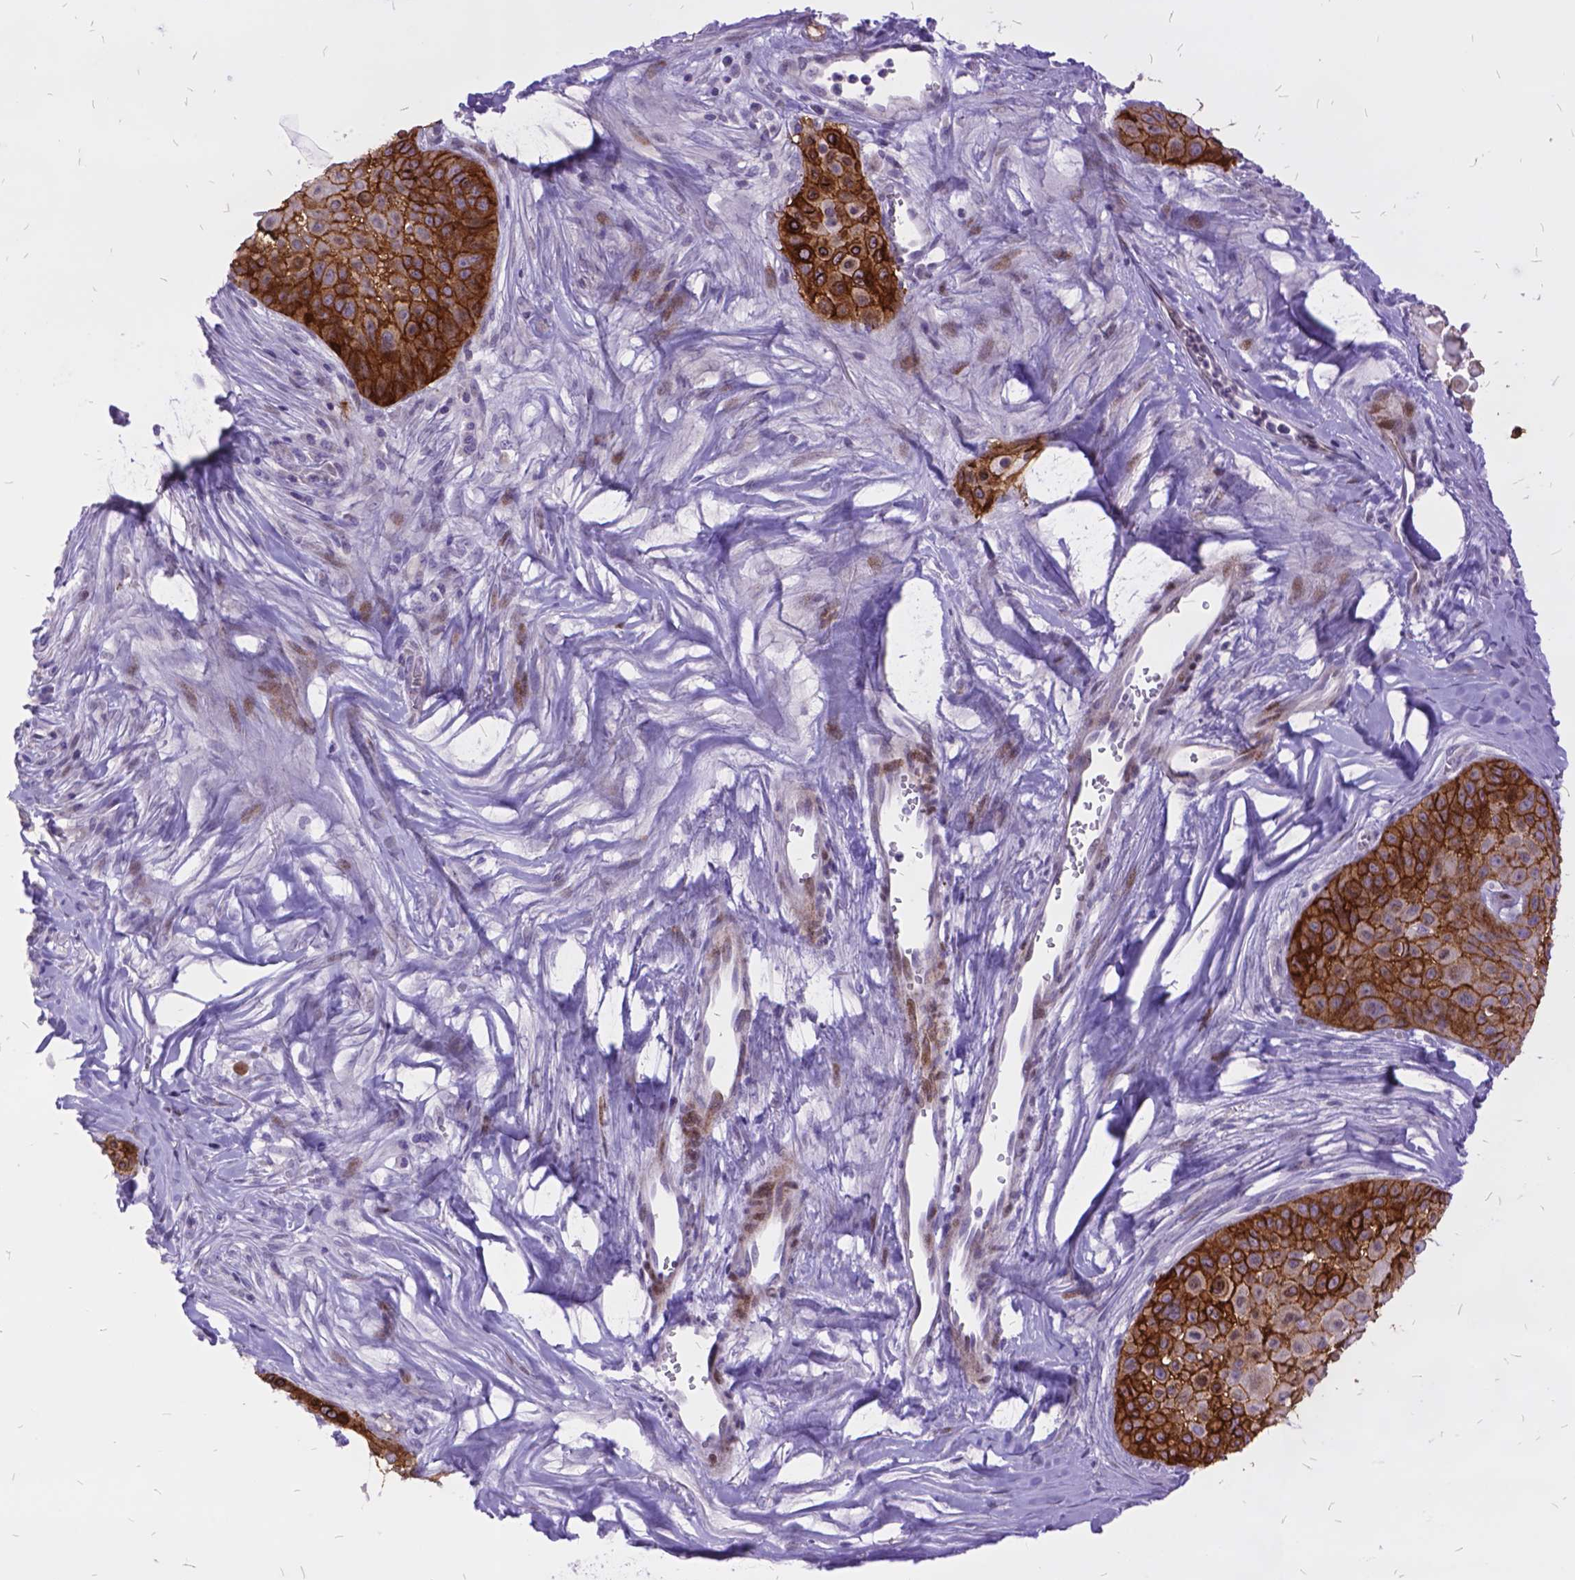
{"staining": {"intensity": "strong", "quantity": ">75%", "location": "cytoplasmic/membranous"}, "tissue": "skin cancer", "cell_type": "Tumor cells", "image_type": "cancer", "snomed": [{"axis": "morphology", "description": "Squamous cell carcinoma, NOS"}, {"axis": "topography", "description": "Skin"}, {"axis": "topography", "description": "Anal"}], "caption": "Skin squamous cell carcinoma tissue shows strong cytoplasmic/membranous expression in about >75% of tumor cells, visualized by immunohistochemistry. (Brightfield microscopy of DAB IHC at high magnification).", "gene": "ITGB6", "patient": {"sex": "female", "age": 75}}